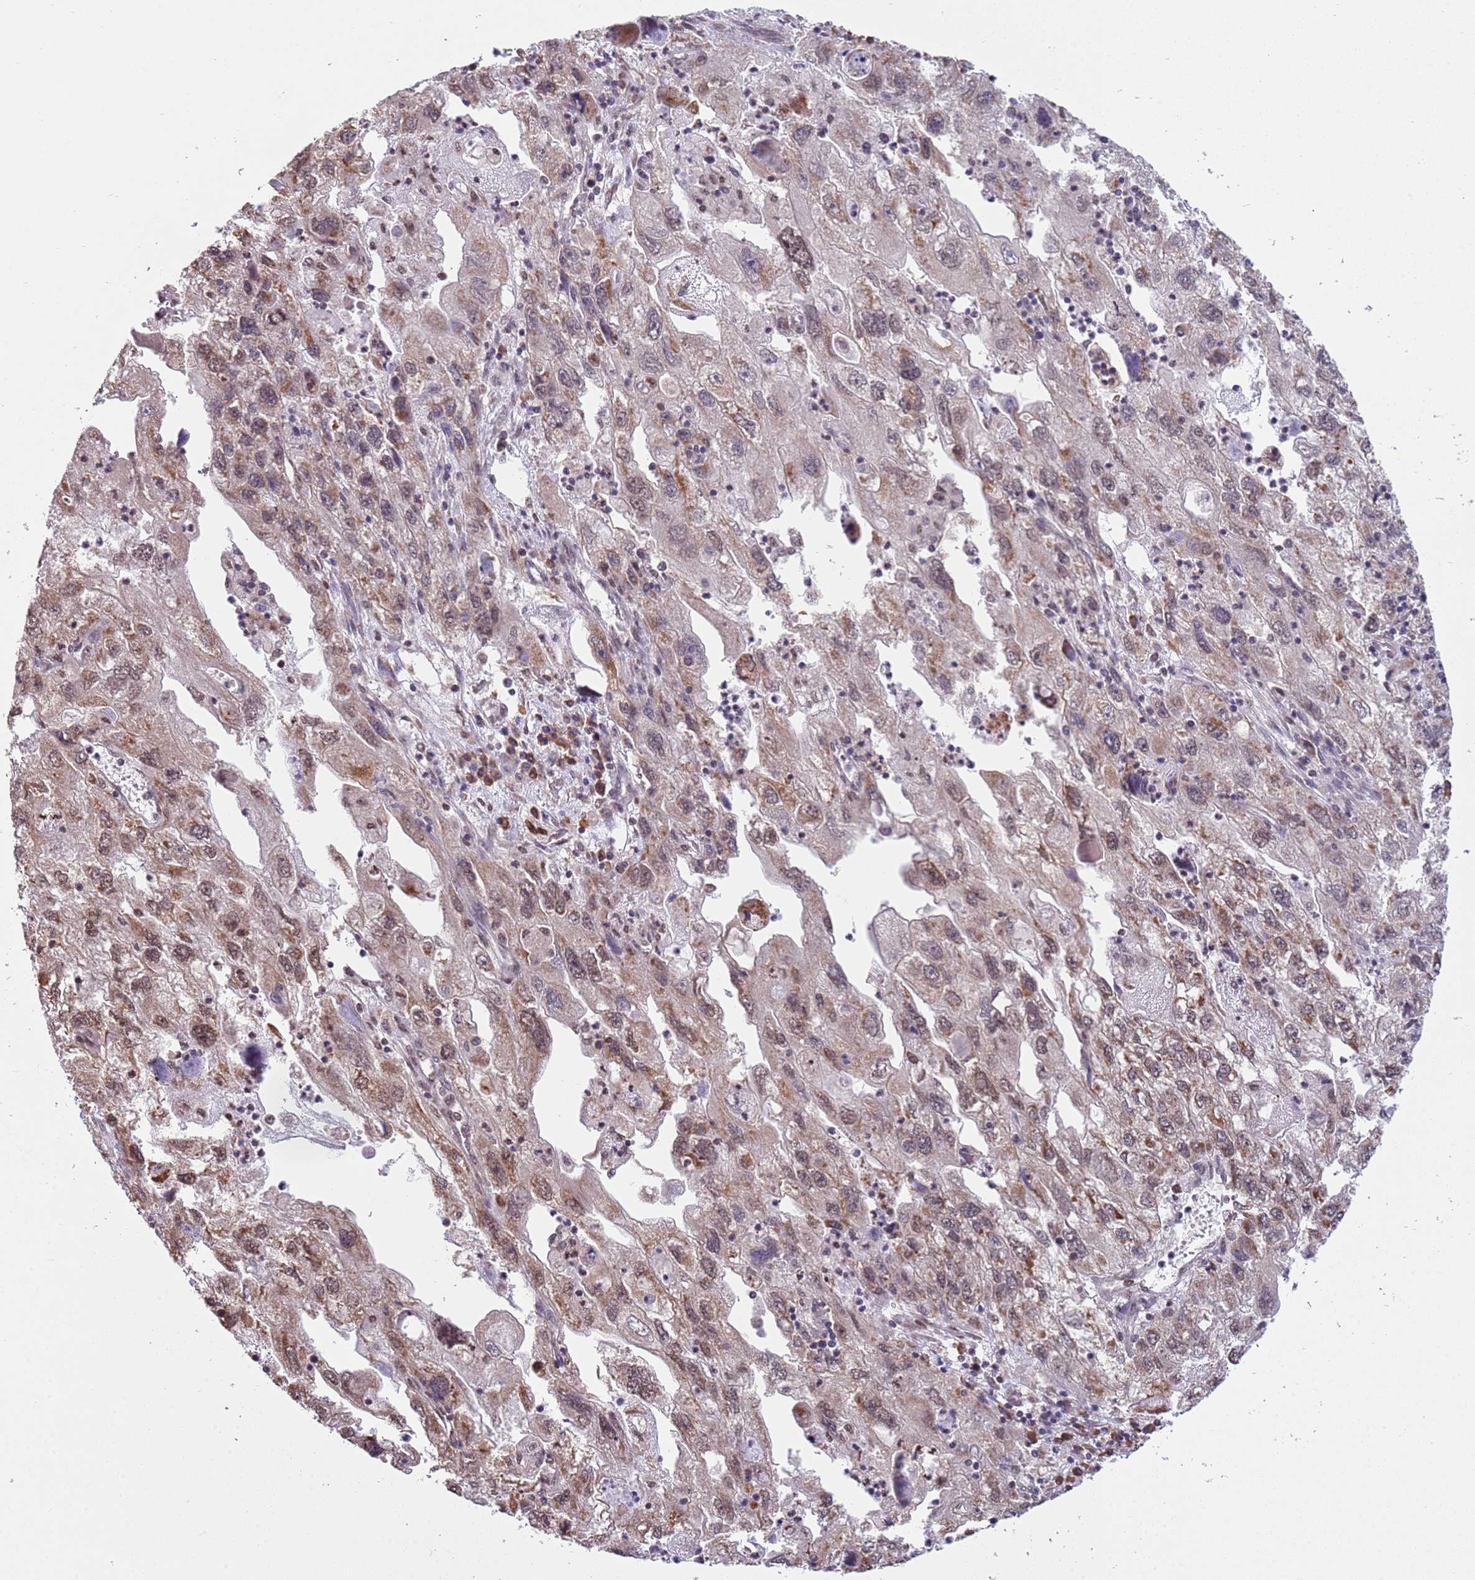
{"staining": {"intensity": "moderate", "quantity": ">75%", "location": "cytoplasmic/membranous,nuclear"}, "tissue": "endometrial cancer", "cell_type": "Tumor cells", "image_type": "cancer", "snomed": [{"axis": "morphology", "description": "Adenocarcinoma, NOS"}, {"axis": "topography", "description": "Endometrium"}], "caption": "A high-resolution photomicrograph shows IHC staining of endometrial cancer, which shows moderate cytoplasmic/membranous and nuclear positivity in approximately >75% of tumor cells. The staining was performed using DAB, with brown indicating positive protein expression. Nuclei are stained blue with hematoxylin.", "gene": "SCAF1", "patient": {"sex": "female", "age": 49}}